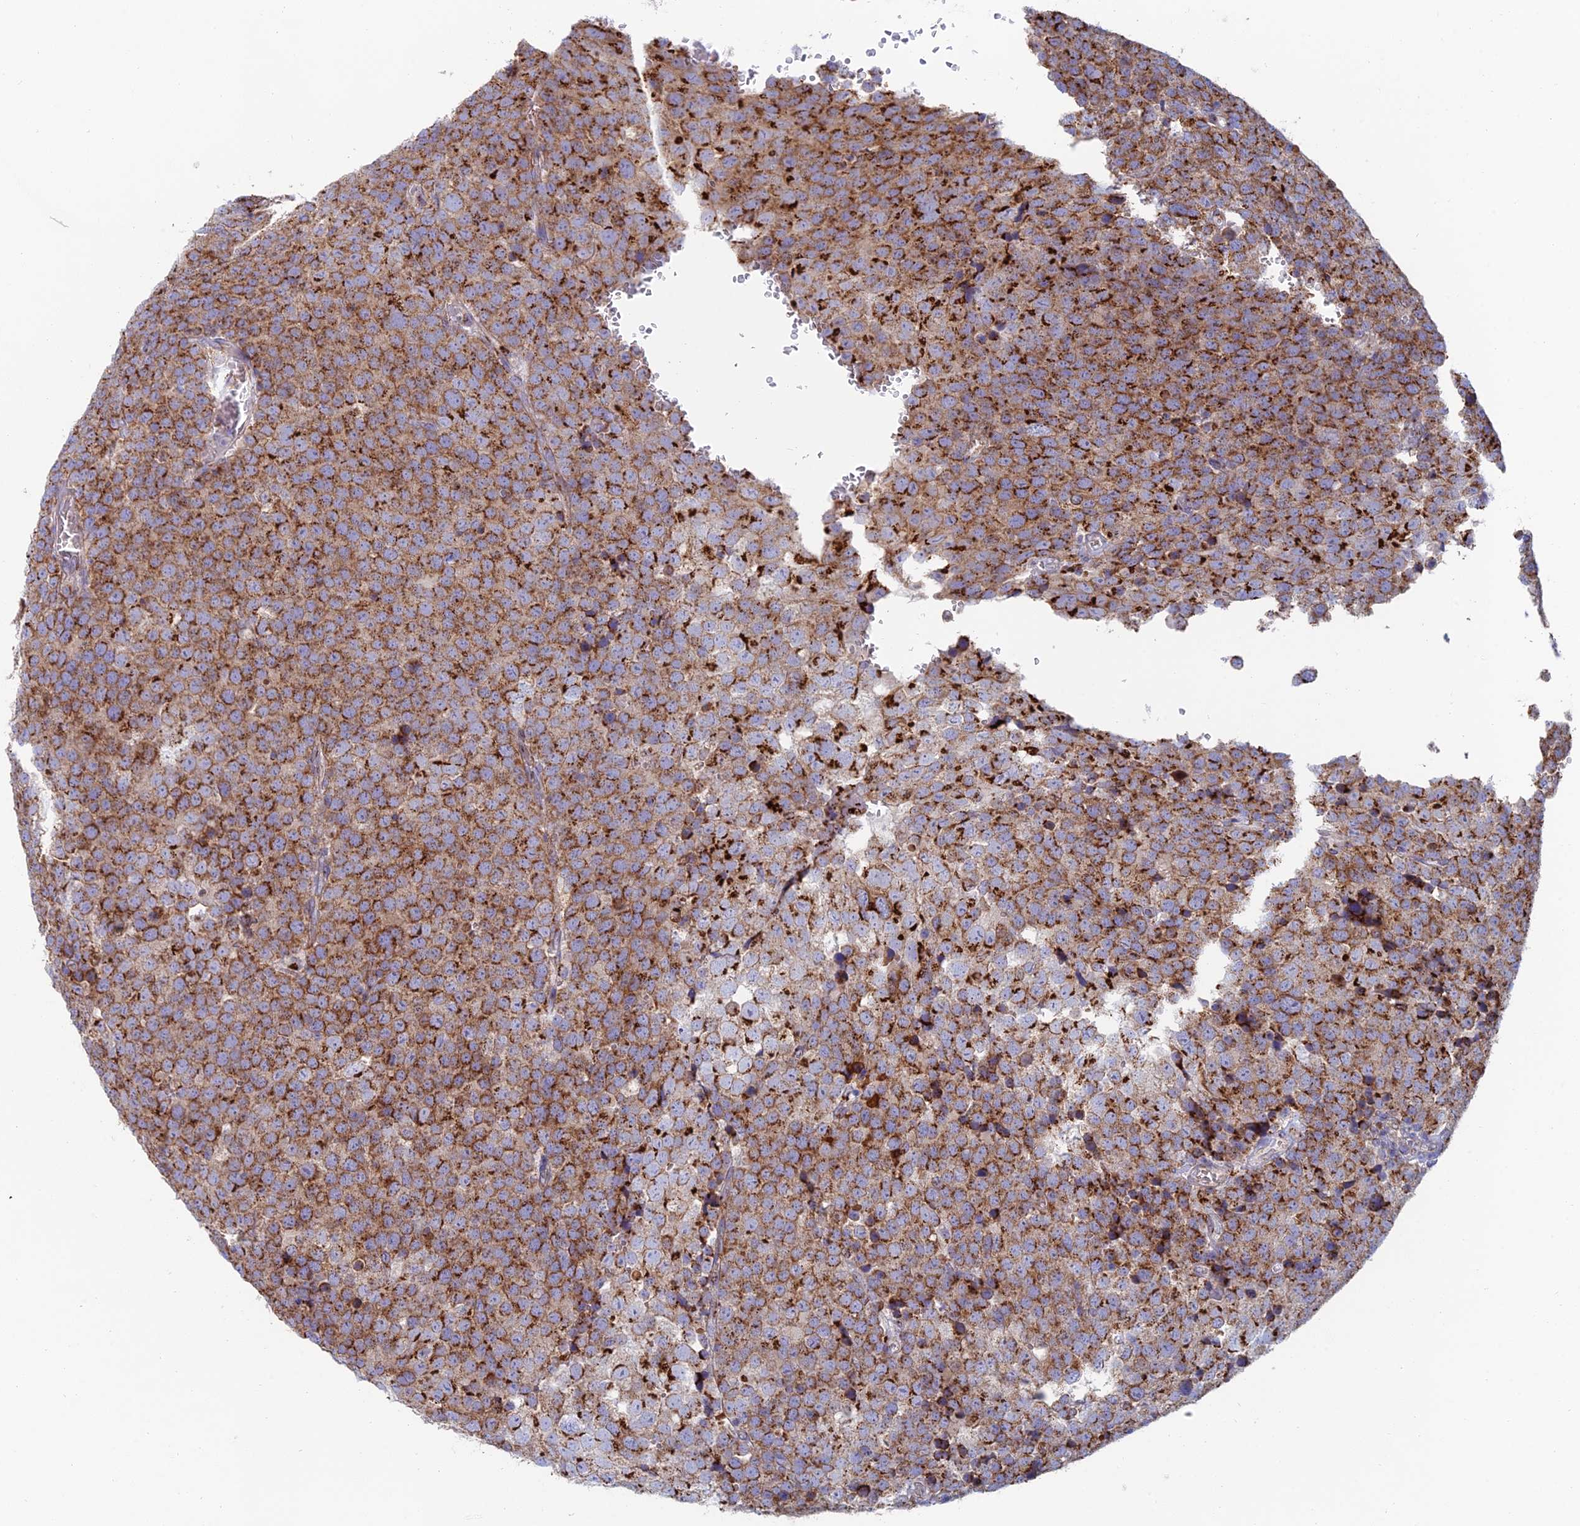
{"staining": {"intensity": "strong", "quantity": ">75%", "location": "cytoplasmic/membranous"}, "tissue": "testis cancer", "cell_type": "Tumor cells", "image_type": "cancer", "snomed": [{"axis": "morphology", "description": "Seminoma, NOS"}, {"axis": "topography", "description": "Testis"}], "caption": "IHC photomicrograph of neoplastic tissue: testis cancer stained using IHC shows high levels of strong protein expression localized specifically in the cytoplasmic/membranous of tumor cells, appearing as a cytoplasmic/membranous brown color.", "gene": "HS2ST1", "patient": {"sex": "male", "age": 71}}